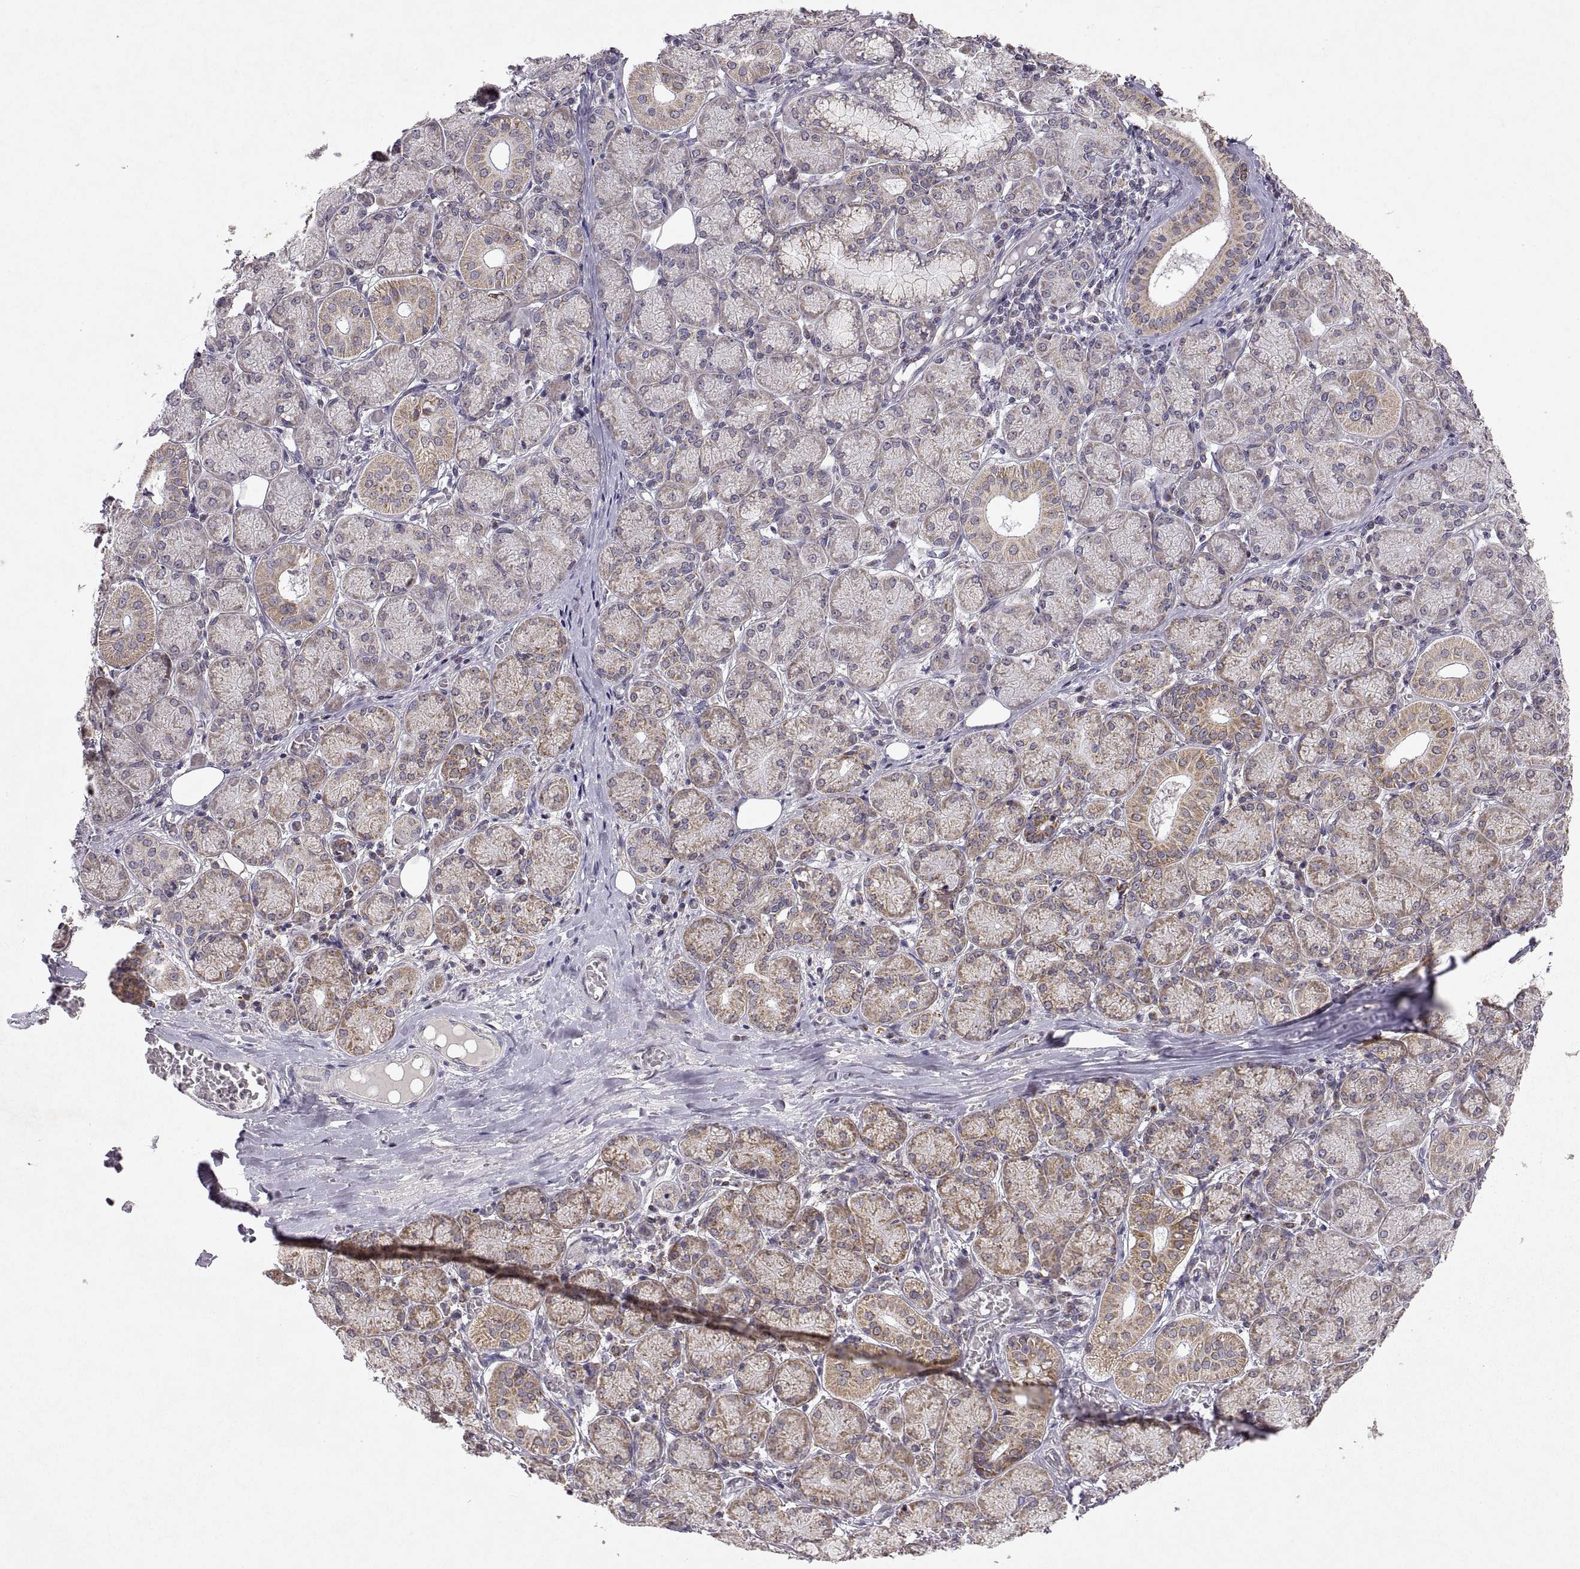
{"staining": {"intensity": "moderate", "quantity": "25%-75%", "location": "cytoplasmic/membranous"}, "tissue": "salivary gland", "cell_type": "Glandular cells", "image_type": "normal", "snomed": [{"axis": "morphology", "description": "Normal tissue, NOS"}, {"axis": "topography", "description": "Salivary gland"}, {"axis": "topography", "description": "Peripheral nerve tissue"}], "caption": "IHC histopathology image of normal salivary gland: salivary gland stained using immunohistochemistry (IHC) exhibits medium levels of moderate protein expression localized specifically in the cytoplasmic/membranous of glandular cells, appearing as a cytoplasmic/membranous brown color.", "gene": "MANBAL", "patient": {"sex": "female", "age": 24}}